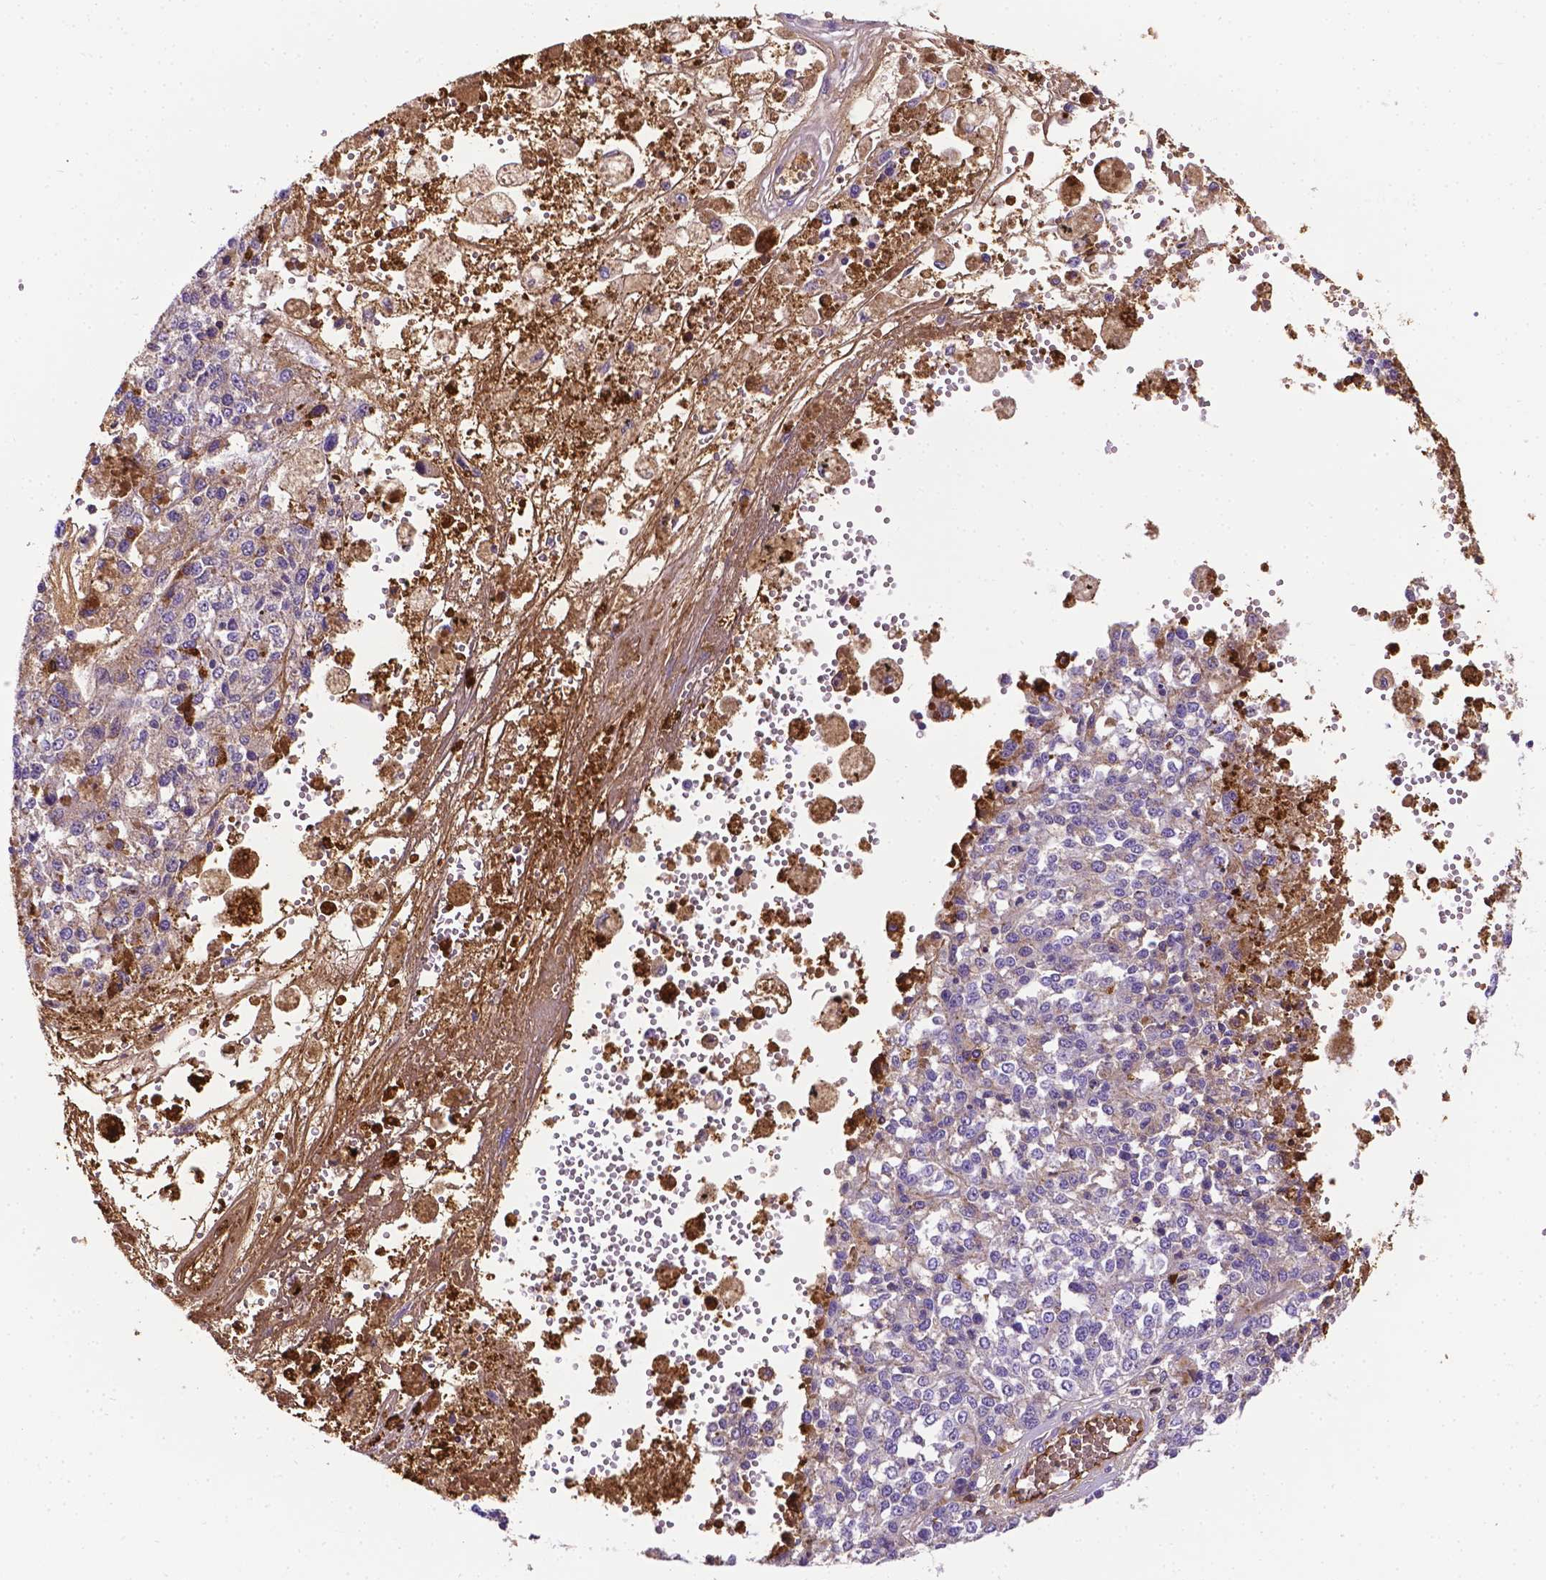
{"staining": {"intensity": "negative", "quantity": "none", "location": "none"}, "tissue": "melanoma", "cell_type": "Tumor cells", "image_type": "cancer", "snomed": [{"axis": "morphology", "description": "Malignant melanoma, Metastatic site"}, {"axis": "topography", "description": "Lymph node"}], "caption": "Tumor cells show no significant protein expression in melanoma.", "gene": "APOE", "patient": {"sex": "female", "age": 64}}